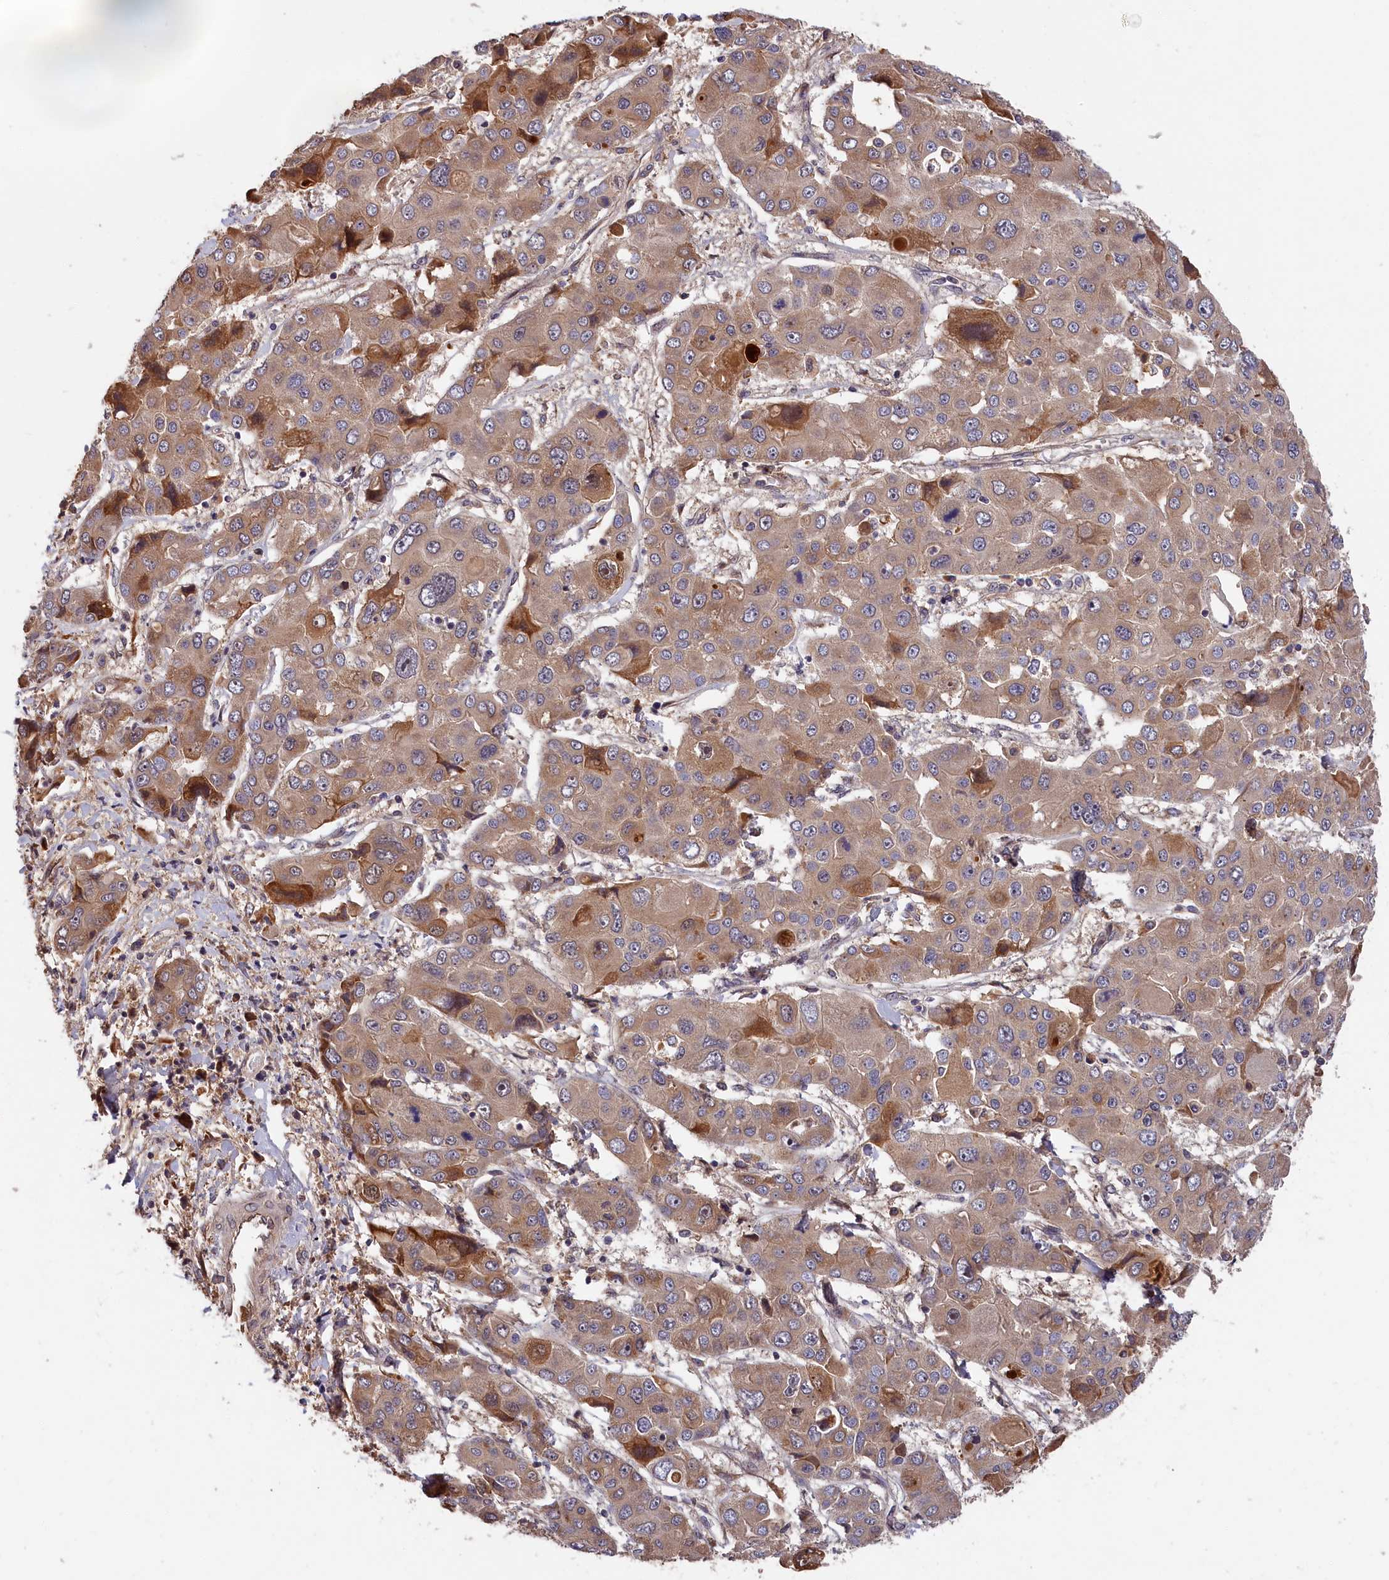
{"staining": {"intensity": "moderate", "quantity": "25%-75%", "location": "cytoplasmic/membranous"}, "tissue": "liver cancer", "cell_type": "Tumor cells", "image_type": "cancer", "snomed": [{"axis": "morphology", "description": "Cholangiocarcinoma"}, {"axis": "topography", "description": "Liver"}], "caption": "DAB immunohistochemical staining of human cholangiocarcinoma (liver) reveals moderate cytoplasmic/membranous protein staining in approximately 25%-75% of tumor cells.", "gene": "ITIH1", "patient": {"sex": "male", "age": 67}}